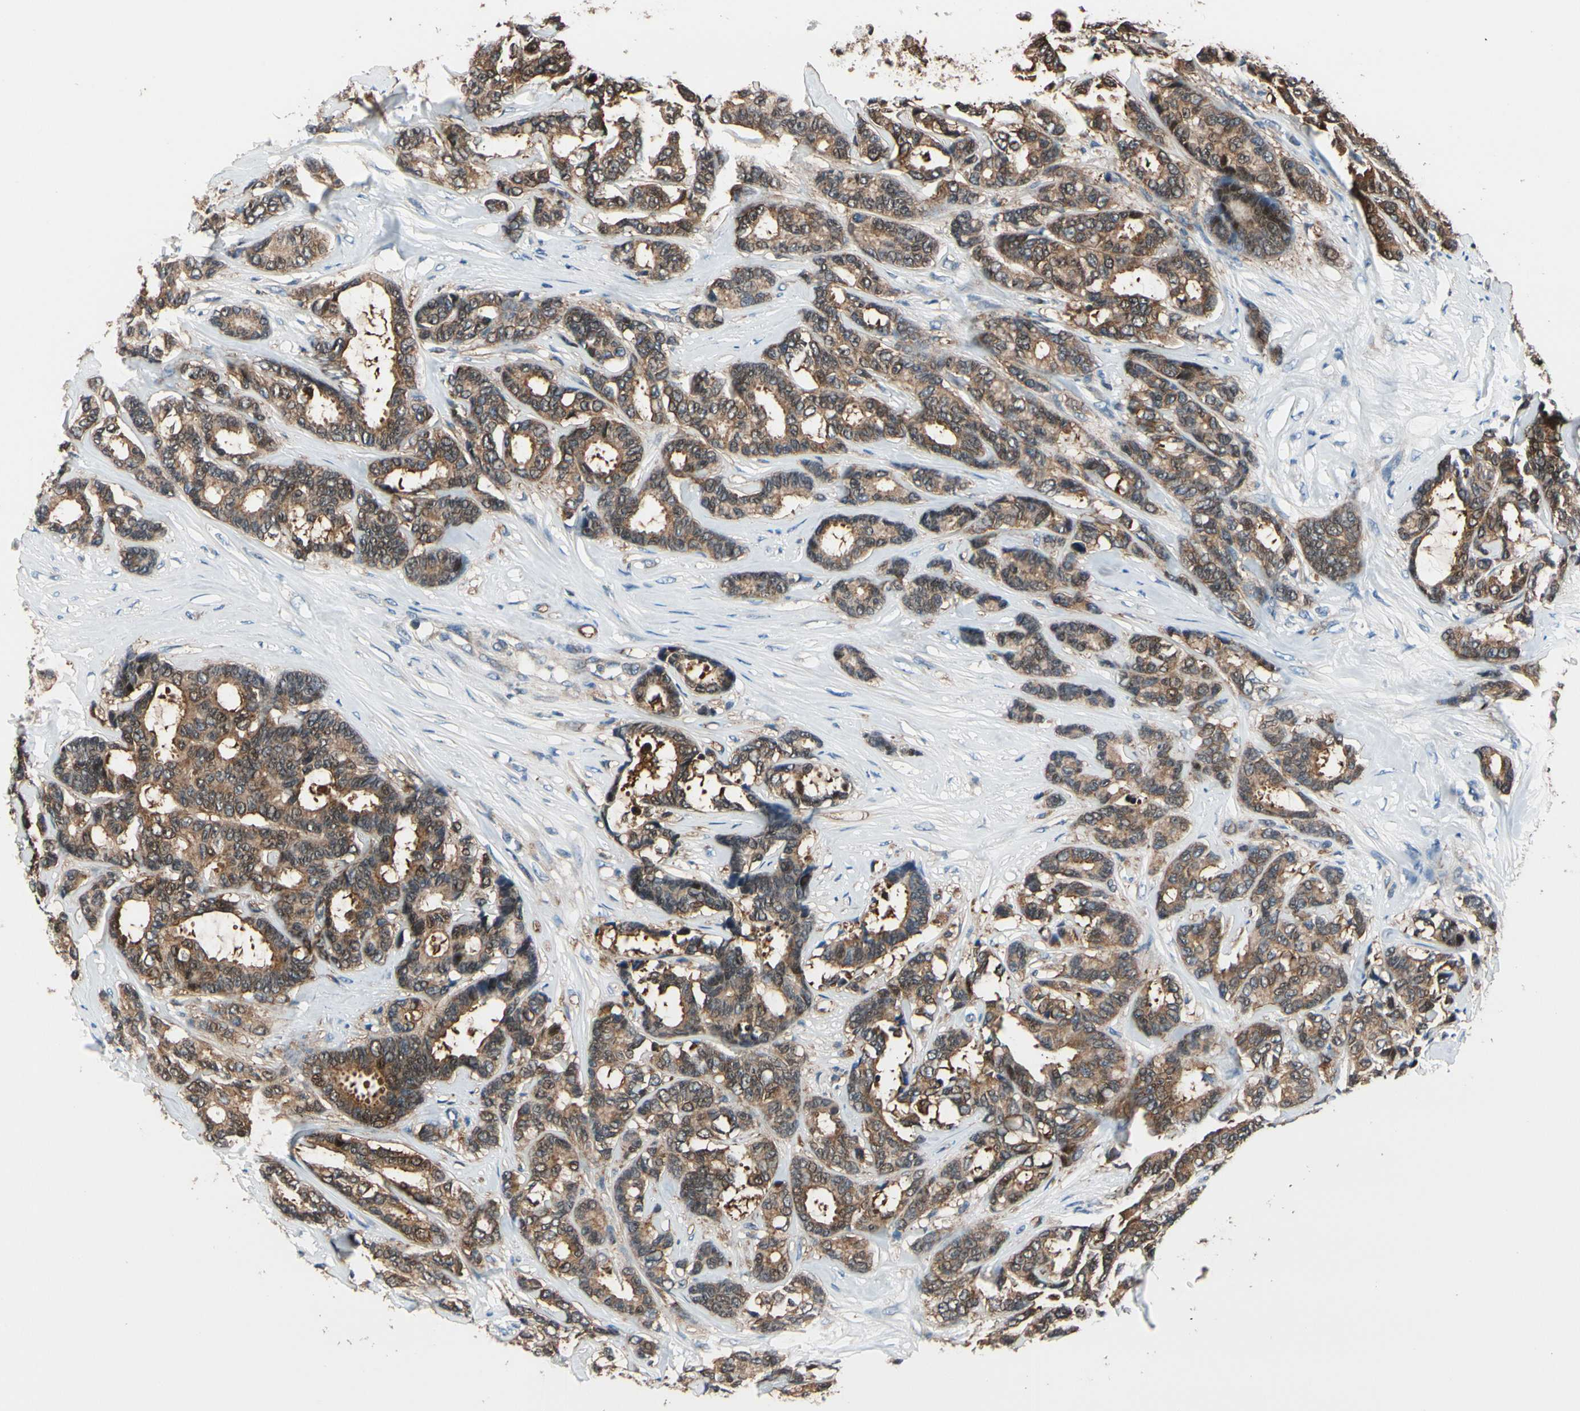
{"staining": {"intensity": "strong", "quantity": ">75%", "location": "cytoplasmic/membranous"}, "tissue": "breast cancer", "cell_type": "Tumor cells", "image_type": "cancer", "snomed": [{"axis": "morphology", "description": "Duct carcinoma"}, {"axis": "topography", "description": "Breast"}], "caption": "This is a micrograph of immunohistochemistry (IHC) staining of breast infiltrating ductal carcinoma, which shows strong expression in the cytoplasmic/membranous of tumor cells.", "gene": "PRDX2", "patient": {"sex": "female", "age": 87}}